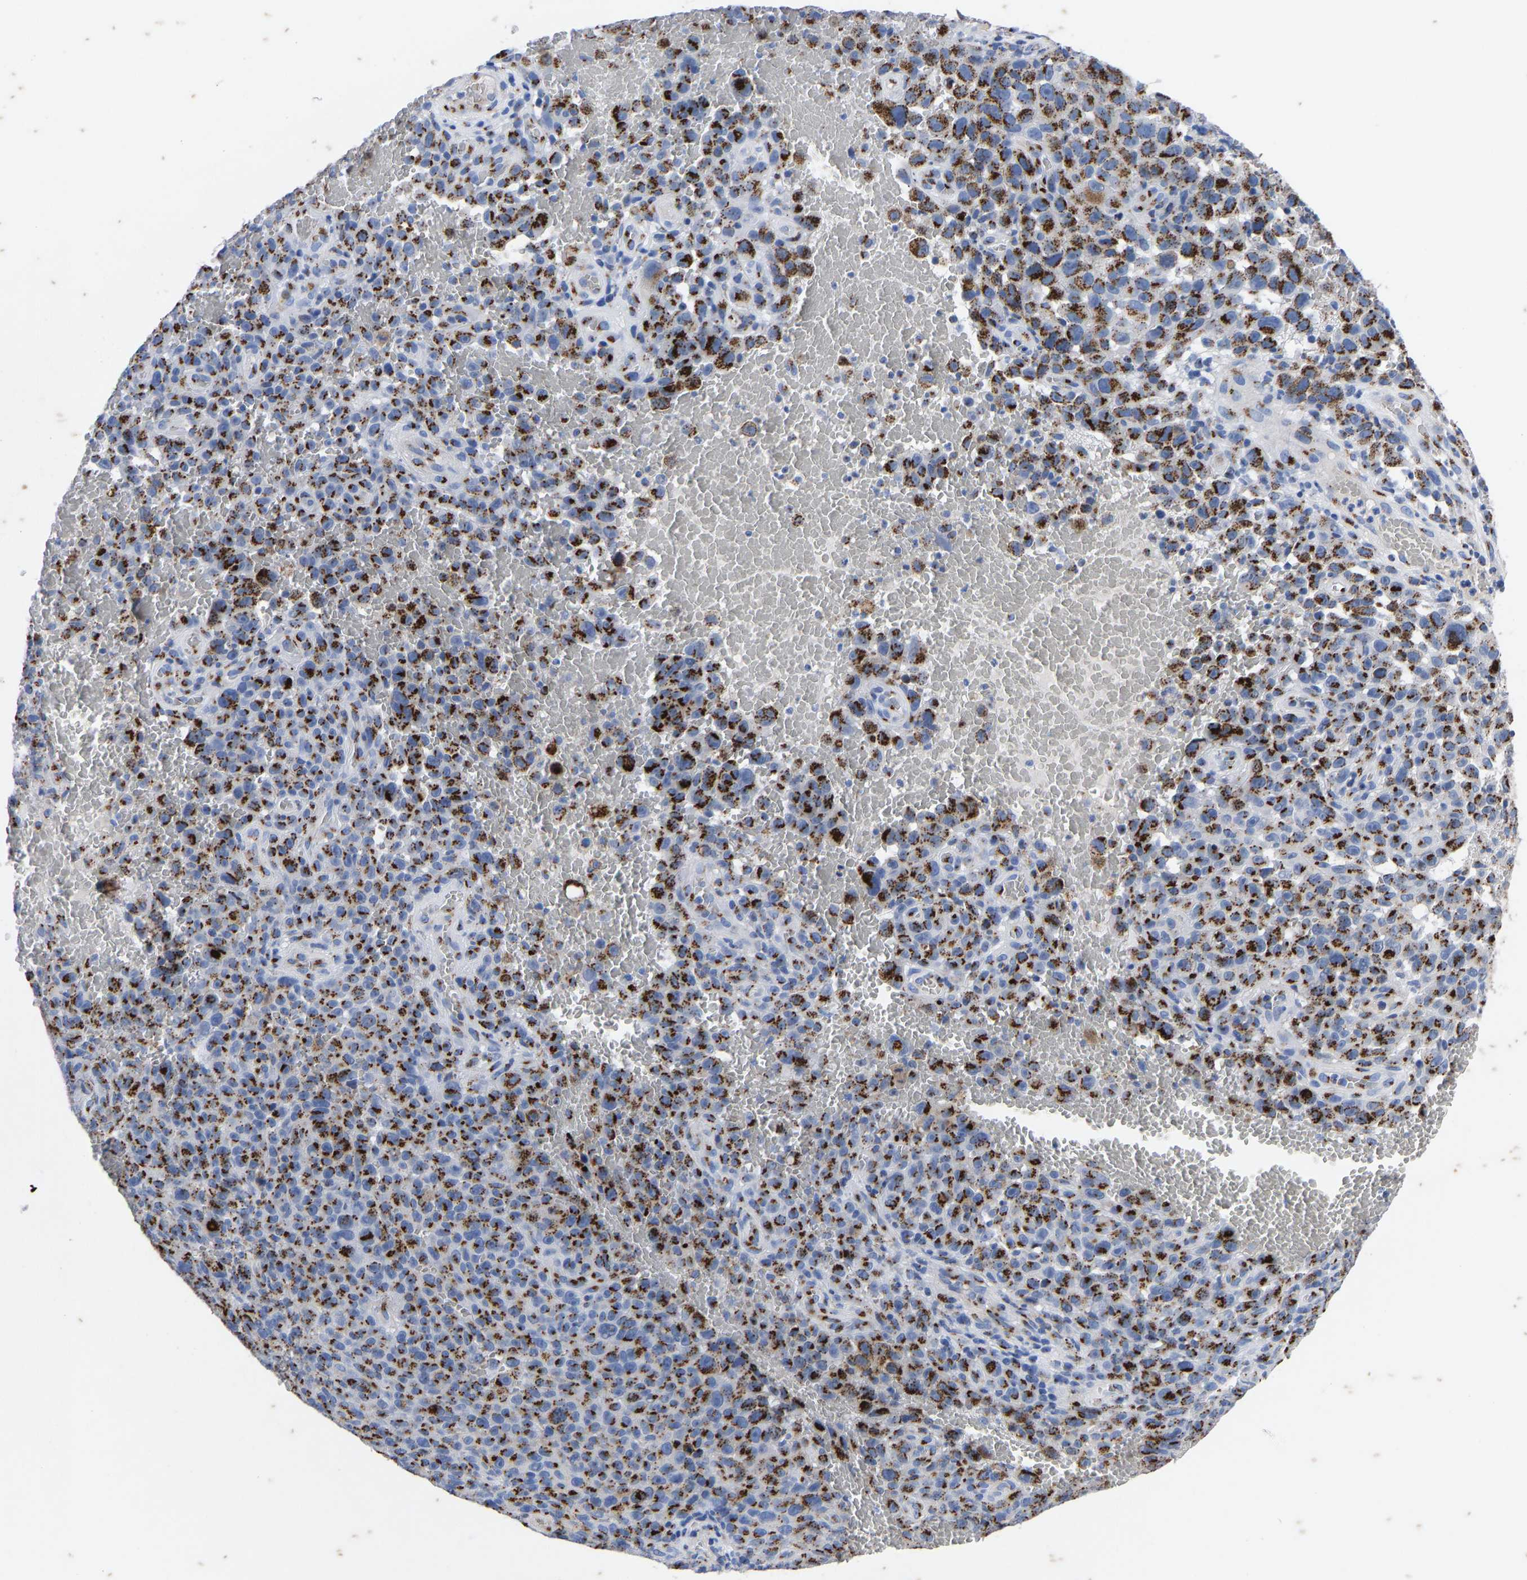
{"staining": {"intensity": "strong", "quantity": ">75%", "location": "cytoplasmic/membranous"}, "tissue": "melanoma", "cell_type": "Tumor cells", "image_type": "cancer", "snomed": [{"axis": "morphology", "description": "Malignant melanoma, NOS"}, {"axis": "topography", "description": "Skin"}], "caption": "Protein analysis of malignant melanoma tissue shows strong cytoplasmic/membranous expression in approximately >75% of tumor cells.", "gene": "TMEM87A", "patient": {"sex": "female", "age": 82}}